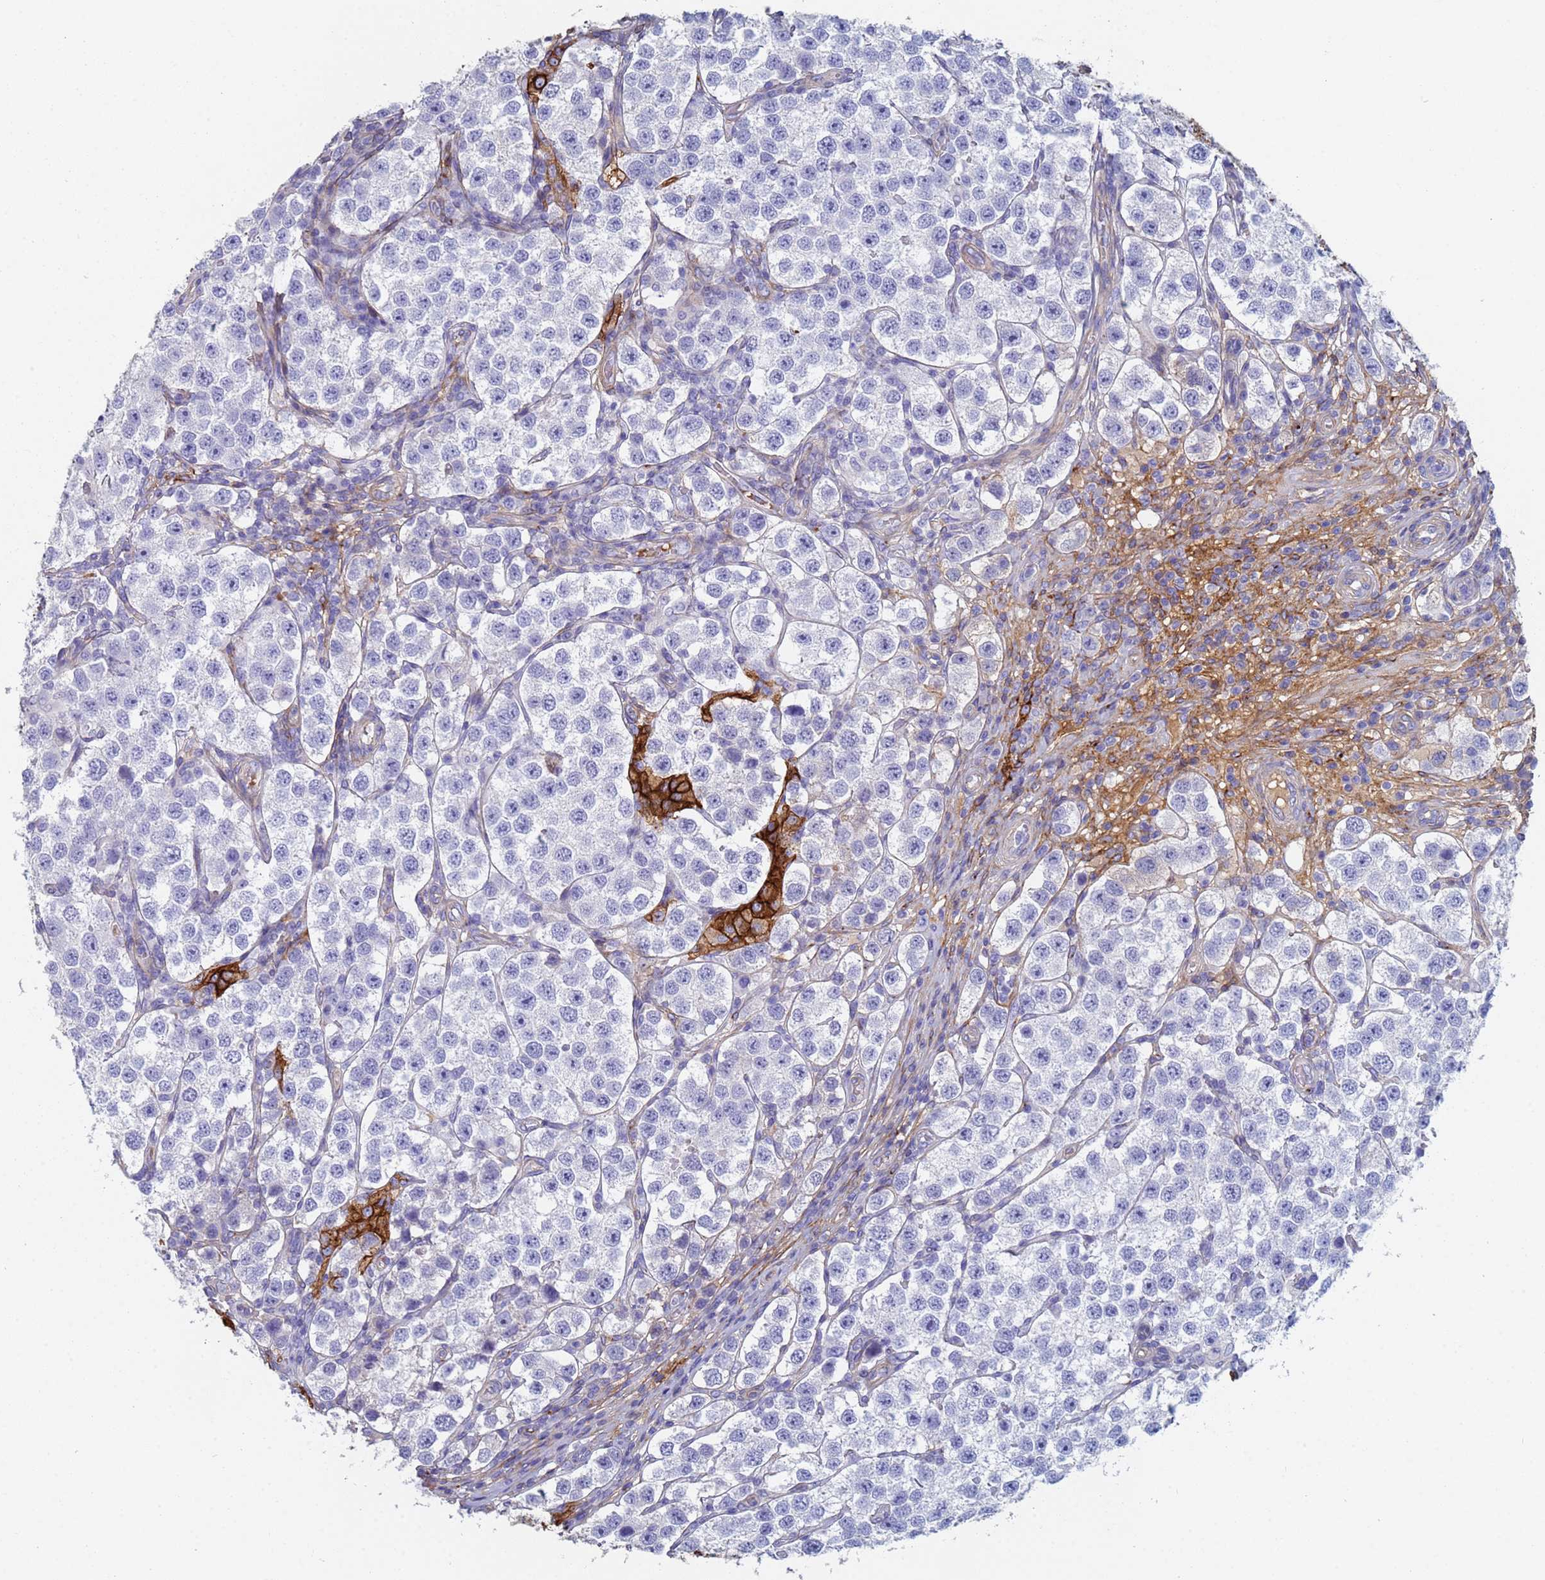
{"staining": {"intensity": "negative", "quantity": "none", "location": "none"}, "tissue": "testis cancer", "cell_type": "Tumor cells", "image_type": "cancer", "snomed": [{"axis": "morphology", "description": "Seminoma, NOS"}, {"axis": "topography", "description": "Testis"}], "caption": "Tumor cells show no significant expression in testis cancer.", "gene": "ABCA8", "patient": {"sex": "male", "age": 37}}